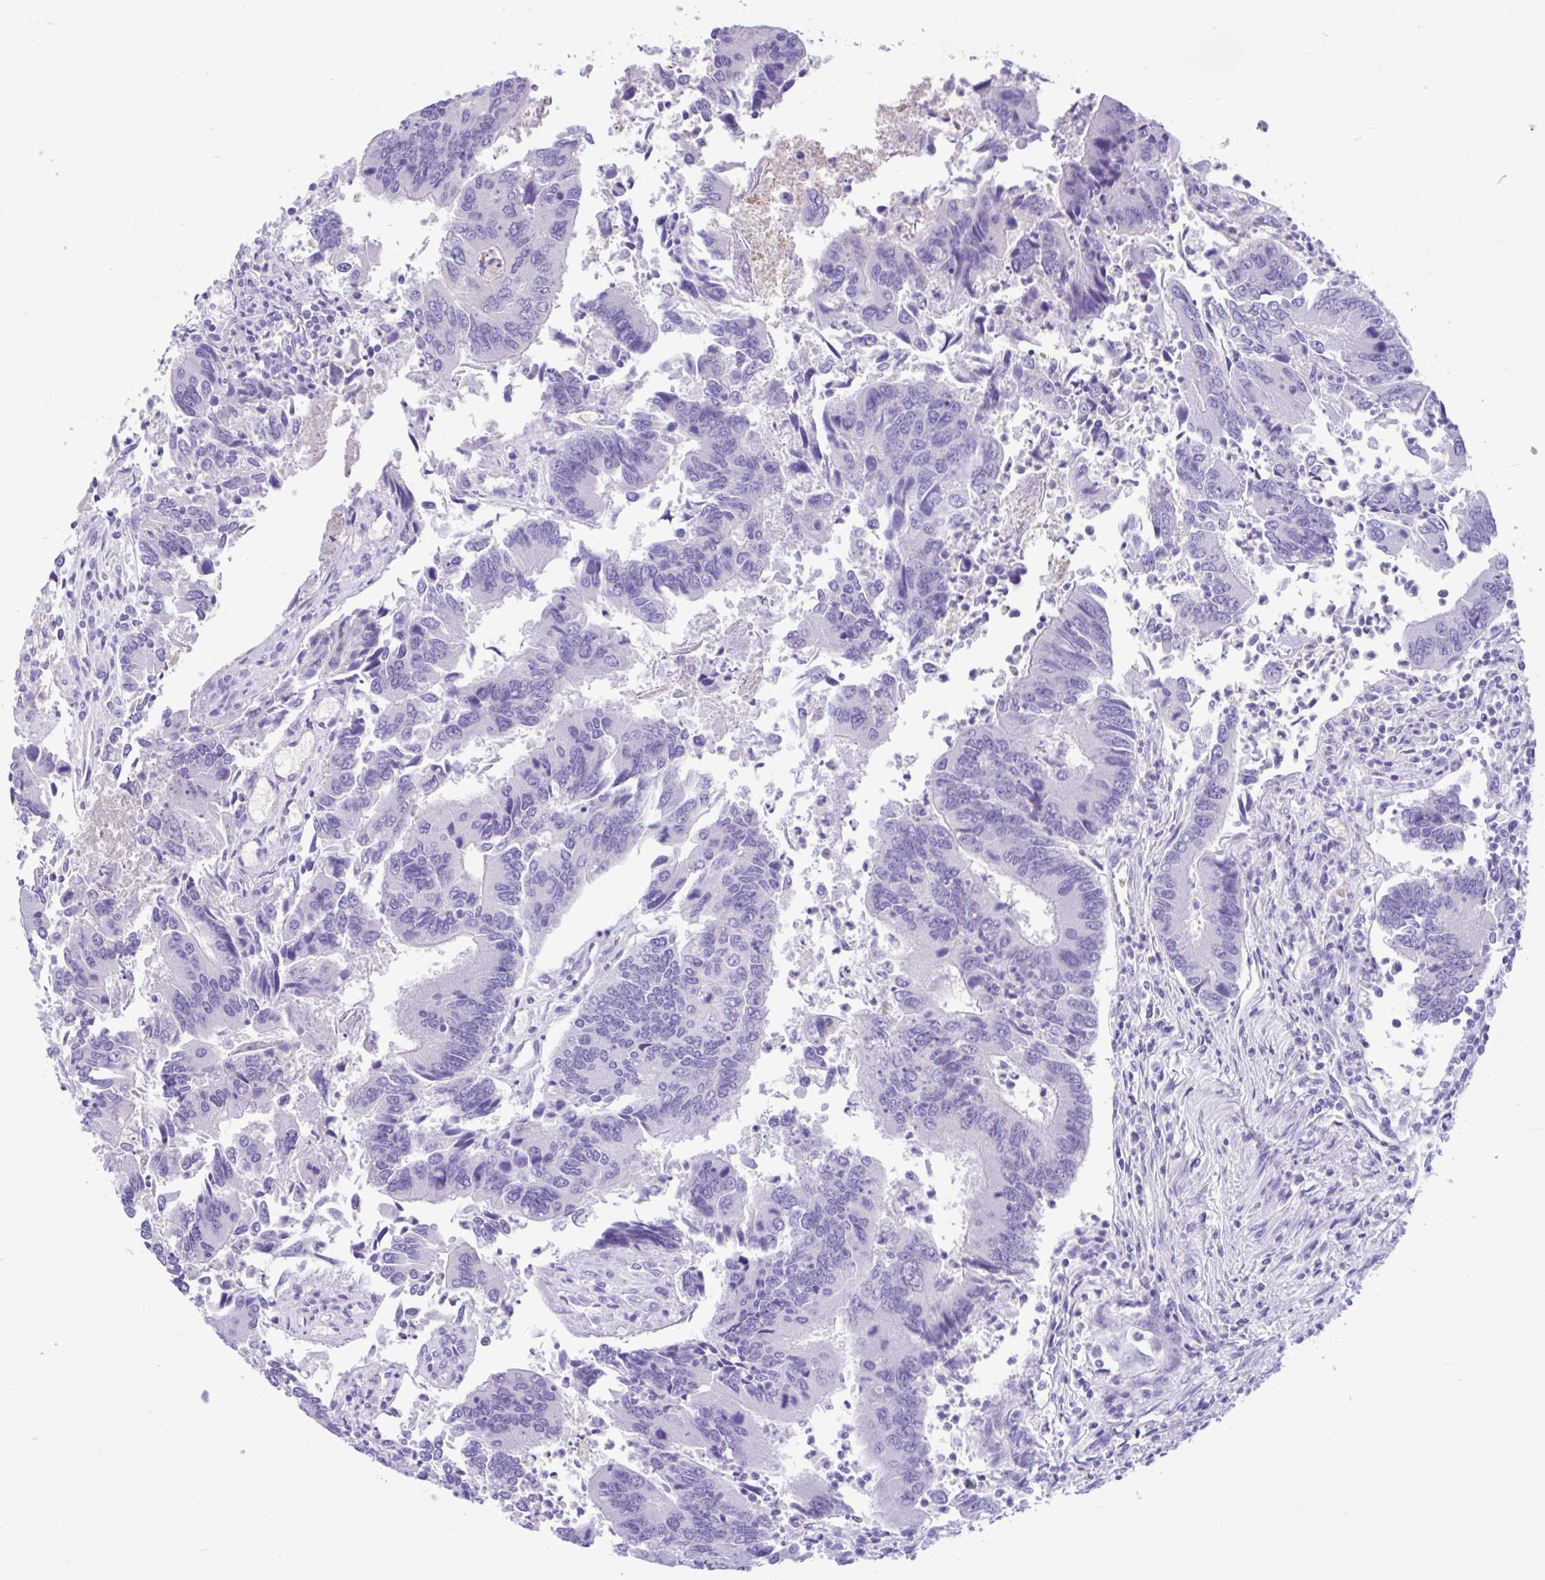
{"staining": {"intensity": "negative", "quantity": "none", "location": "none"}, "tissue": "colorectal cancer", "cell_type": "Tumor cells", "image_type": "cancer", "snomed": [{"axis": "morphology", "description": "Adenocarcinoma, NOS"}, {"axis": "topography", "description": "Colon"}], "caption": "DAB (3,3'-diaminobenzidine) immunohistochemical staining of colorectal cancer exhibits no significant expression in tumor cells.", "gene": "TMEM79", "patient": {"sex": "female", "age": 67}}